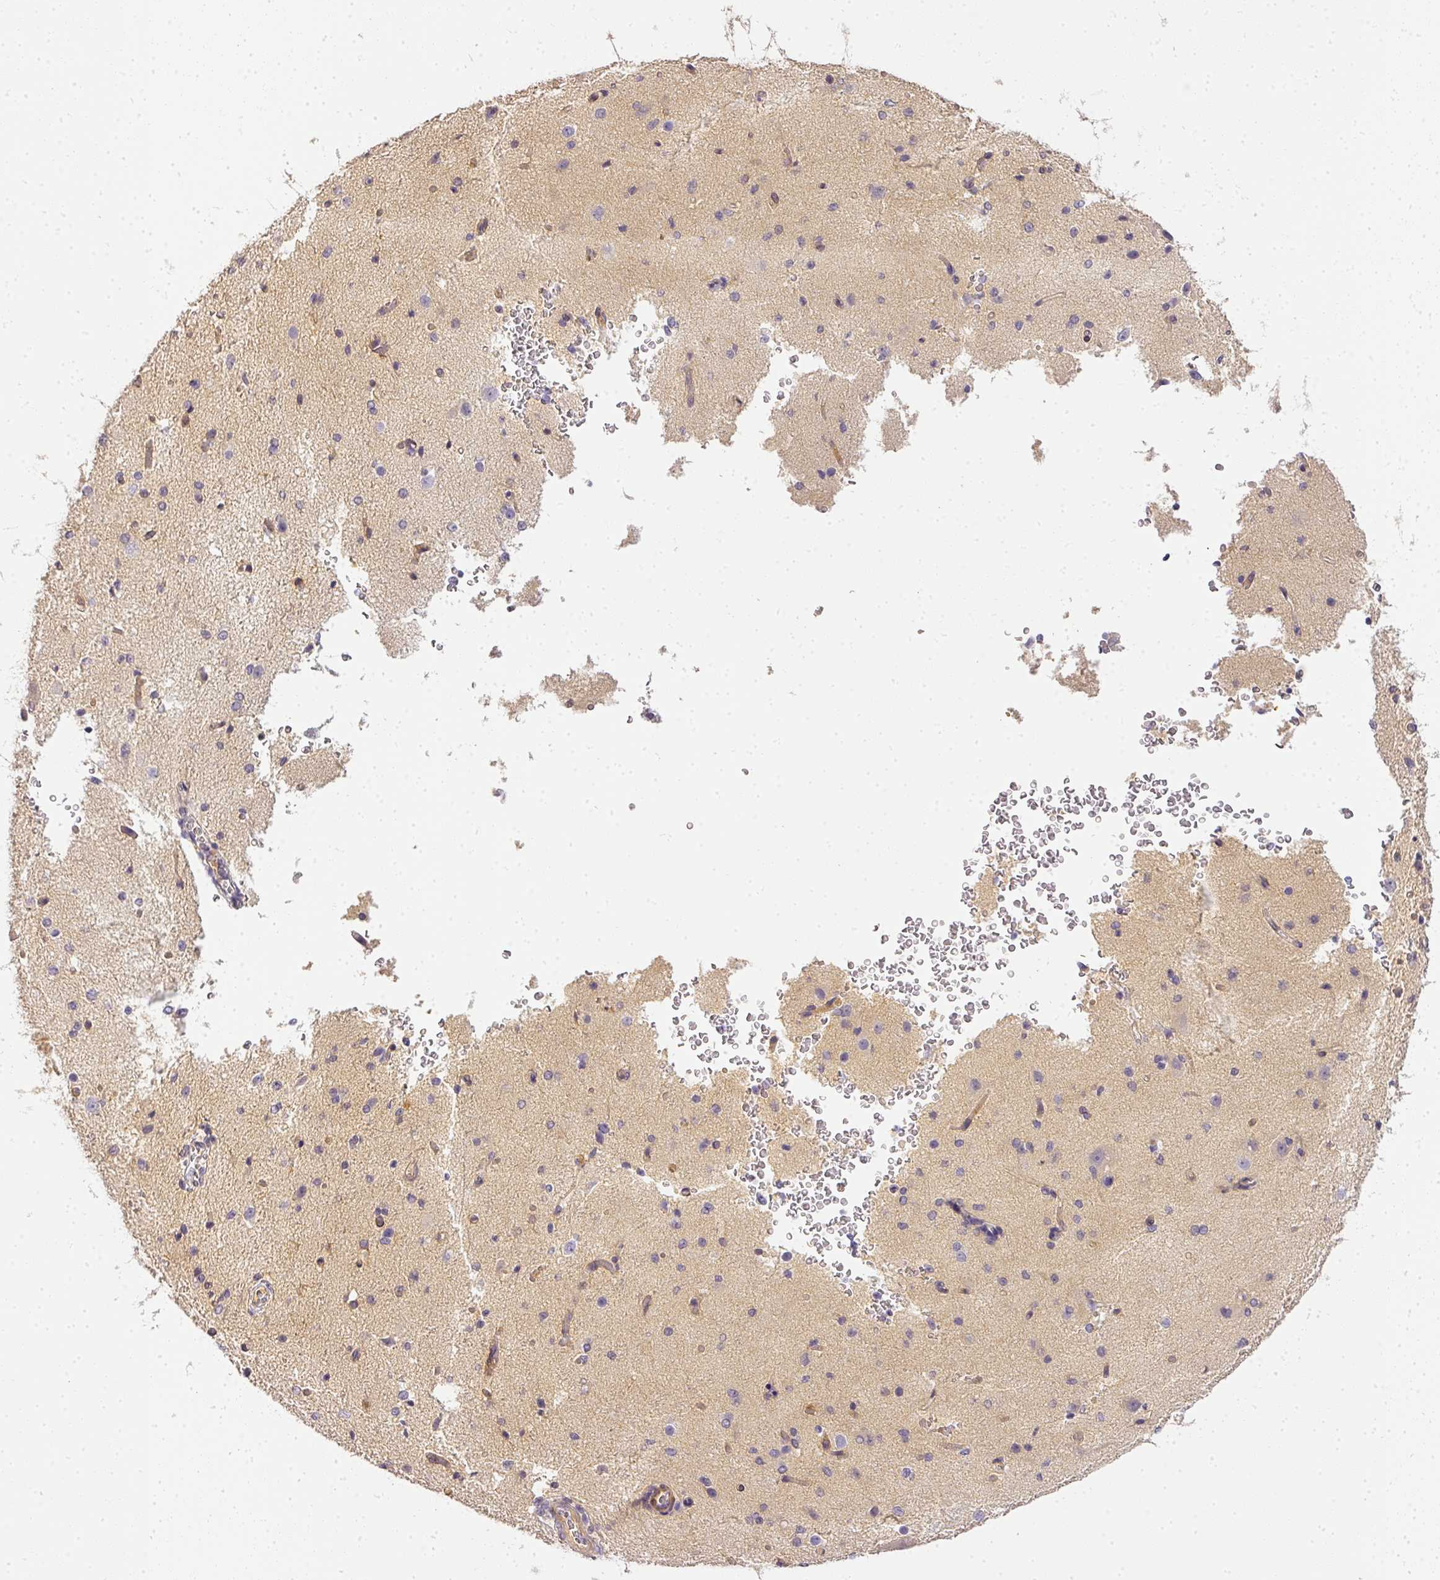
{"staining": {"intensity": "moderate", "quantity": "25%-75%", "location": "cytoplasmic/membranous"}, "tissue": "cerebral cortex", "cell_type": "Endothelial cells", "image_type": "normal", "snomed": [{"axis": "morphology", "description": "Normal tissue, NOS"}, {"axis": "morphology", "description": "Inflammation, NOS"}, {"axis": "topography", "description": "Cerebral cortex"}], "caption": "Cerebral cortex stained for a protein displays moderate cytoplasmic/membranous positivity in endothelial cells. (IHC, brightfield microscopy, high magnification).", "gene": "ADH5", "patient": {"sex": "male", "age": 6}}